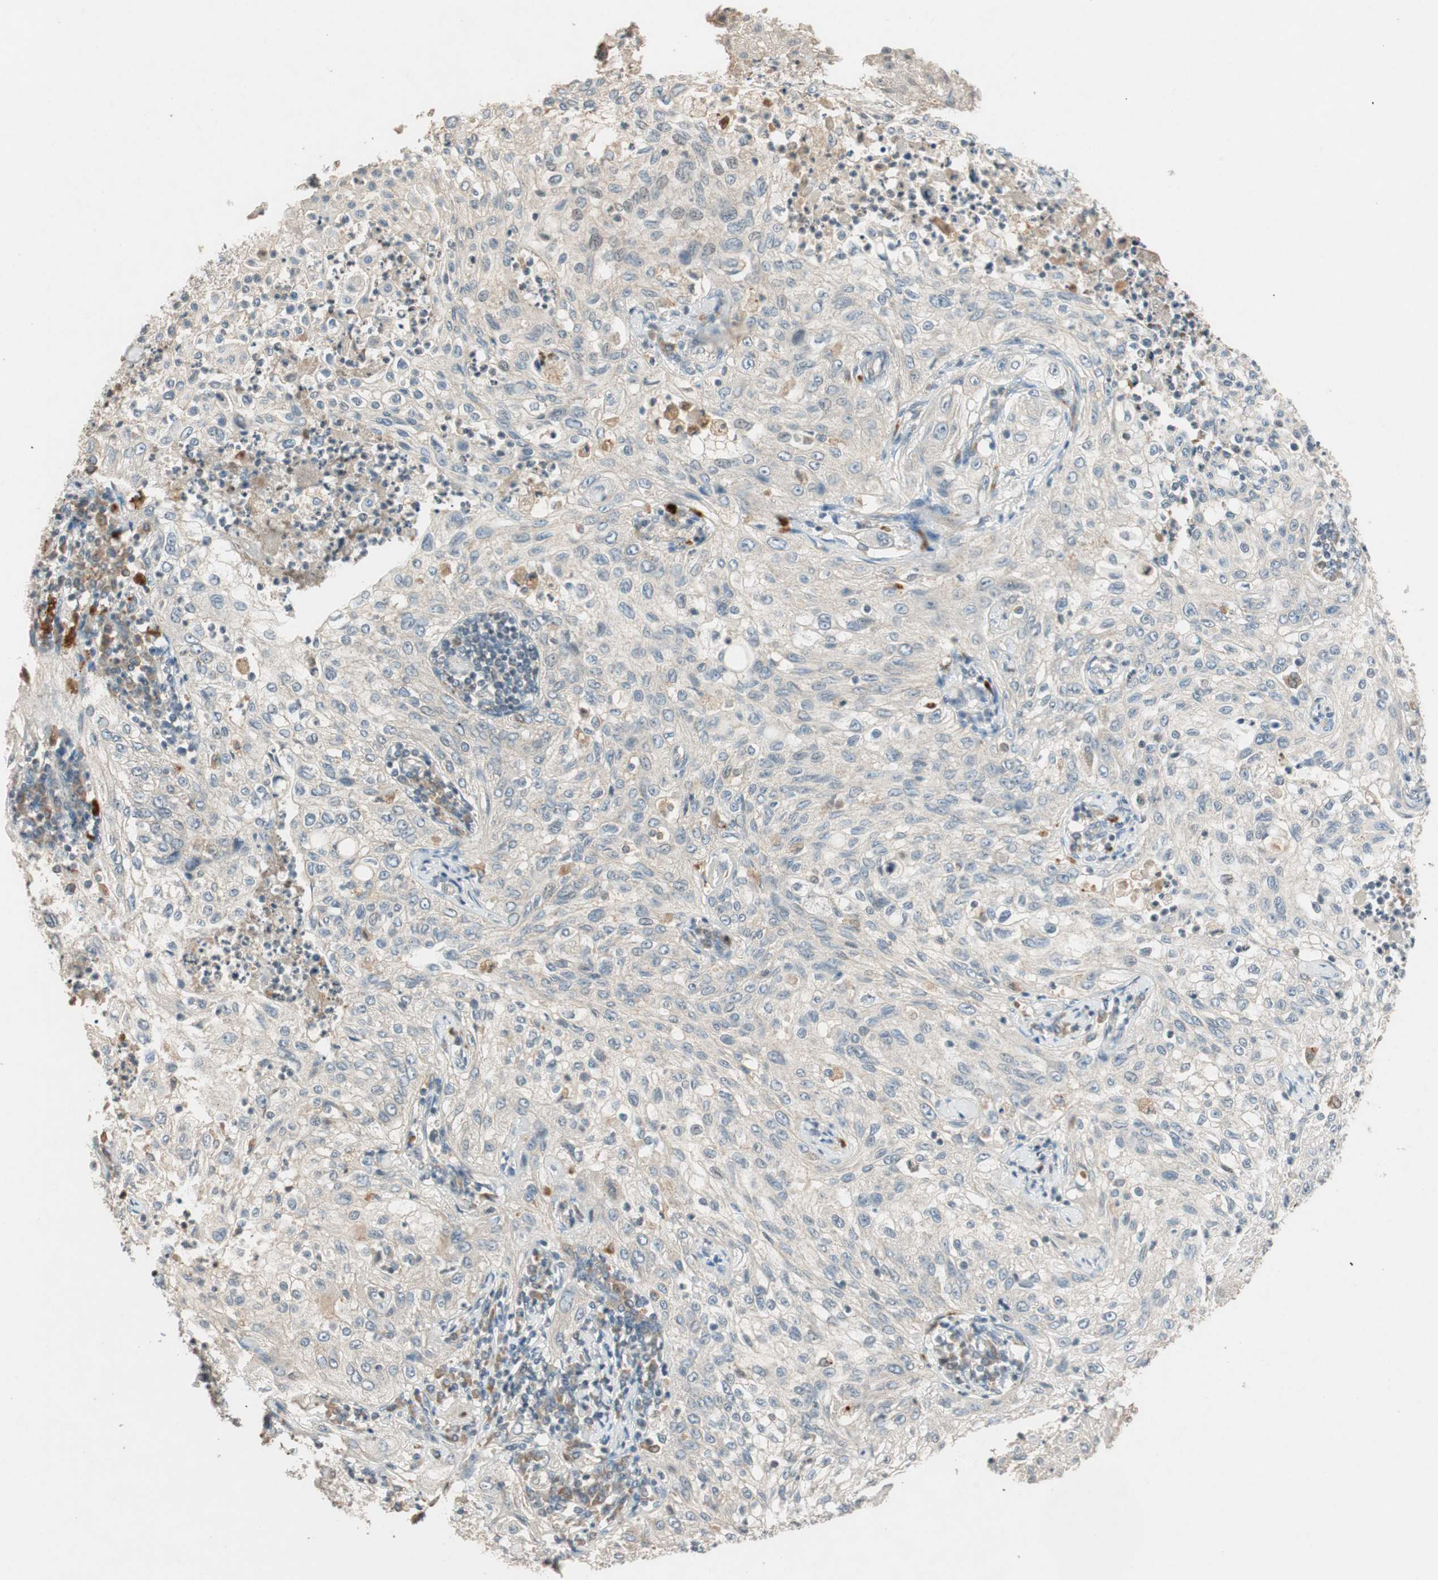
{"staining": {"intensity": "weak", "quantity": ">75%", "location": "cytoplasmic/membranous"}, "tissue": "lung cancer", "cell_type": "Tumor cells", "image_type": "cancer", "snomed": [{"axis": "morphology", "description": "Inflammation, NOS"}, {"axis": "morphology", "description": "Squamous cell carcinoma, NOS"}, {"axis": "topography", "description": "Lymph node"}, {"axis": "topography", "description": "Soft tissue"}, {"axis": "topography", "description": "Lung"}], "caption": "Protein expression analysis of human lung squamous cell carcinoma reveals weak cytoplasmic/membranous staining in approximately >75% of tumor cells.", "gene": "GLB1", "patient": {"sex": "male", "age": 66}}